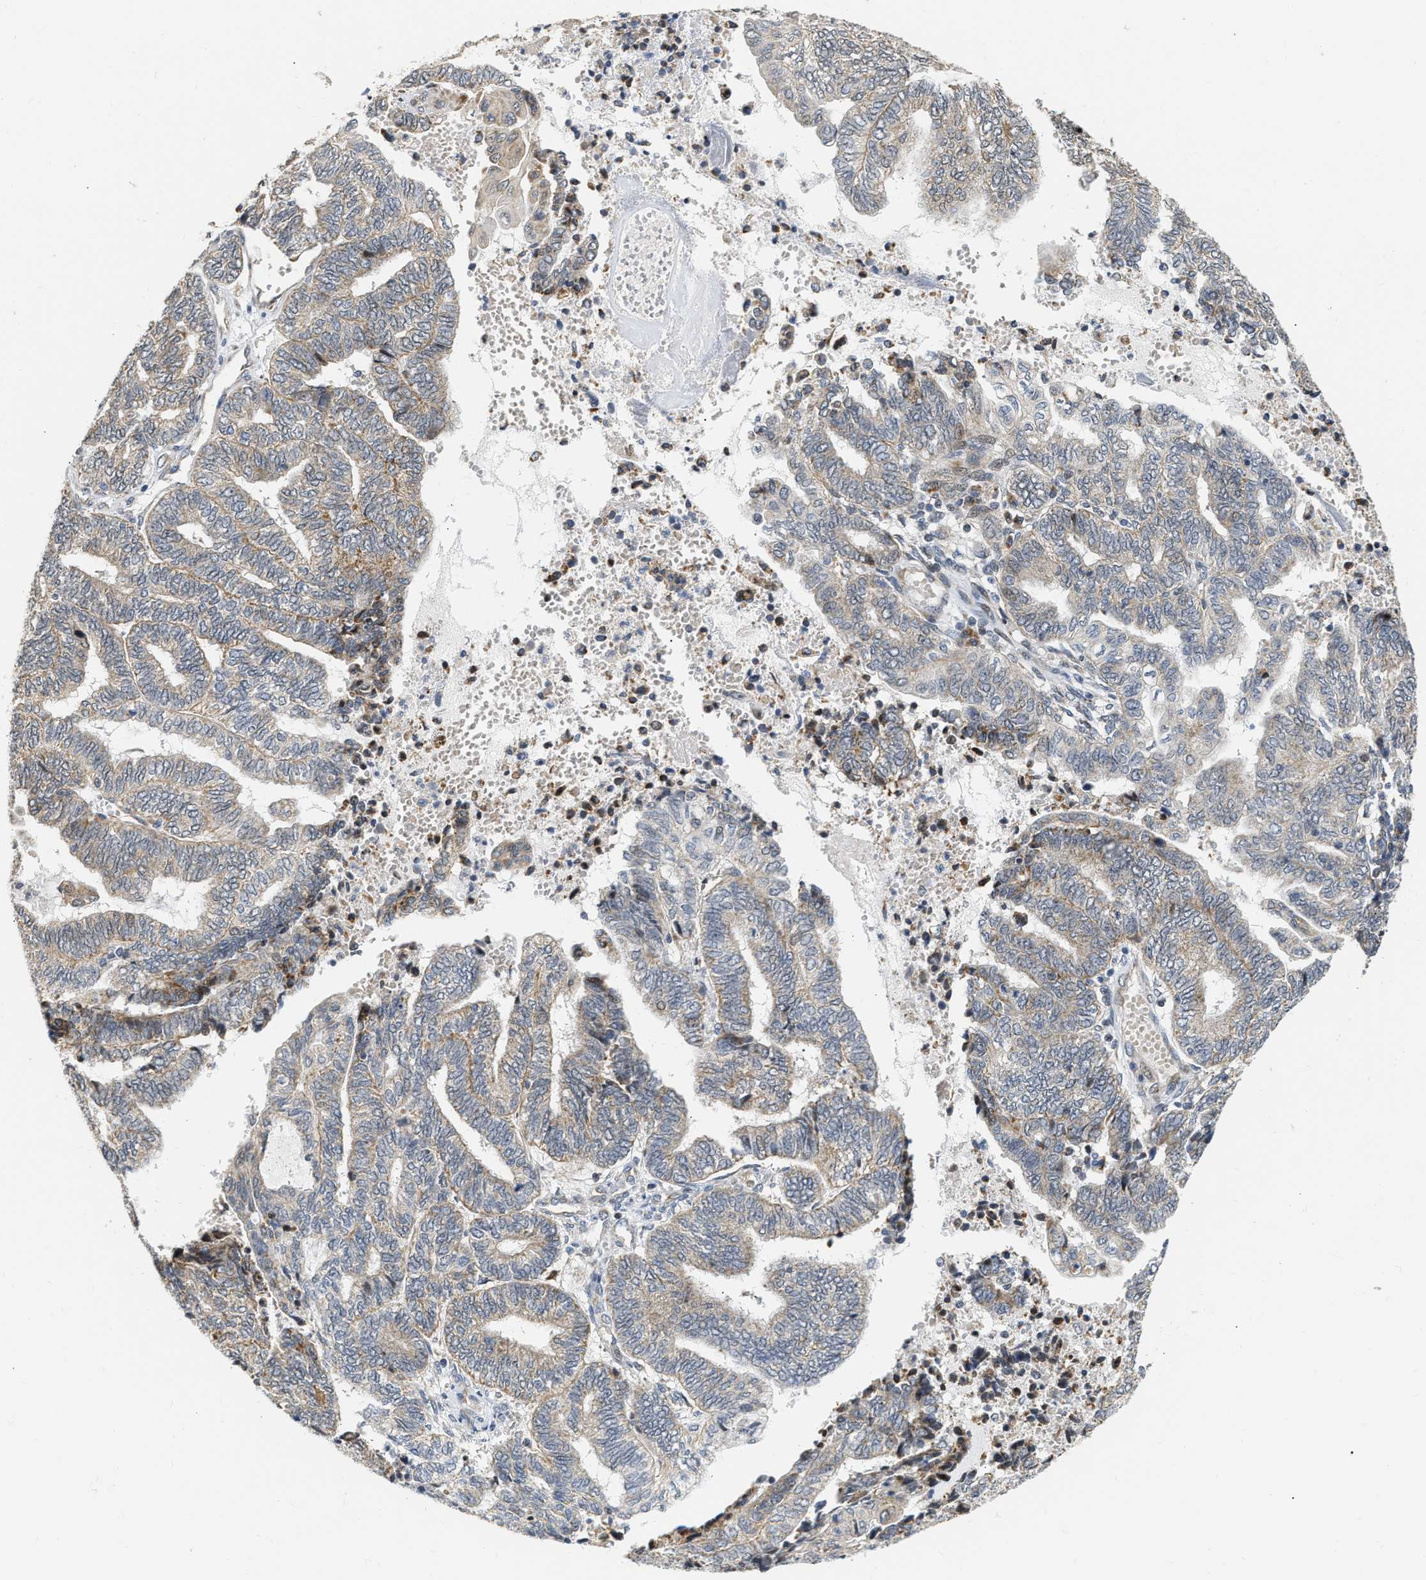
{"staining": {"intensity": "weak", "quantity": ">75%", "location": "cytoplasmic/membranous"}, "tissue": "endometrial cancer", "cell_type": "Tumor cells", "image_type": "cancer", "snomed": [{"axis": "morphology", "description": "Adenocarcinoma, NOS"}, {"axis": "topography", "description": "Uterus"}, {"axis": "topography", "description": "Endometrium"}], "caption": "IHC image of neoplastic tissue: endometrial cancer stained using immunohistochemistry (IHC) demonstrates low levels of weak protein expression localized specifically in the cytoplasmic/membranous of tumor cells, appearing as a cytoplasmic/membranous brown color.", "gene": "DEPTOR", "patient": {"sex": "female", "age": 70}}